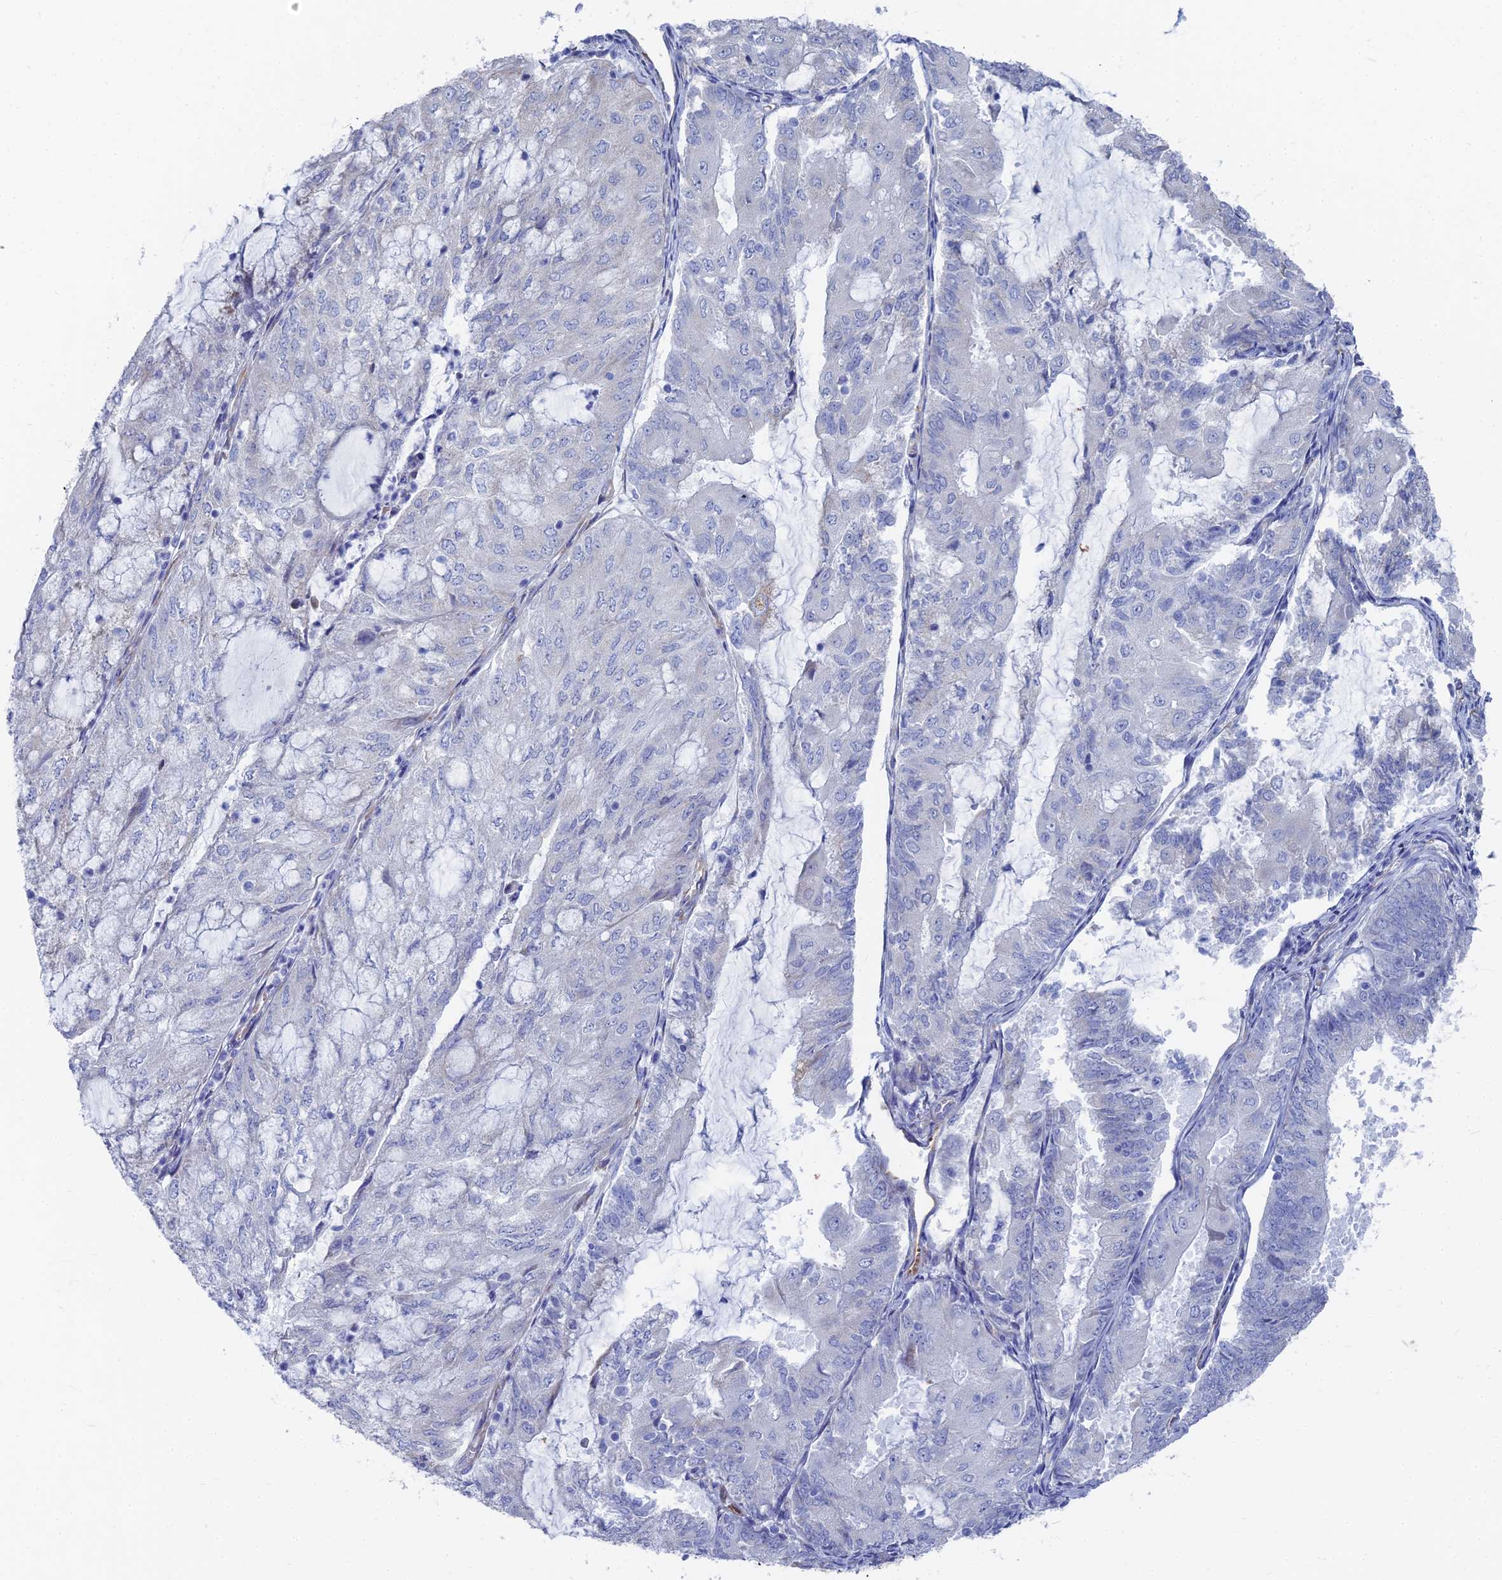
{"staining": {"intensity": "negative", "quantity": "none", "location": "none"}, "tissue": "endometrial cancer", "cell_type": "Tumor cells", "image_type": "cancer", "snomed": [{"axis": "morphology", "description": "Adenocarcinoma, NOS"}, {"axis": "topography", "description": "Endometrium"}], "caption": "Tumor cells are negative for protein expression in human endometrial adenocarcinoma.", "gene": "TNNT3", "patient": {"sex": "female", "age": 81}}